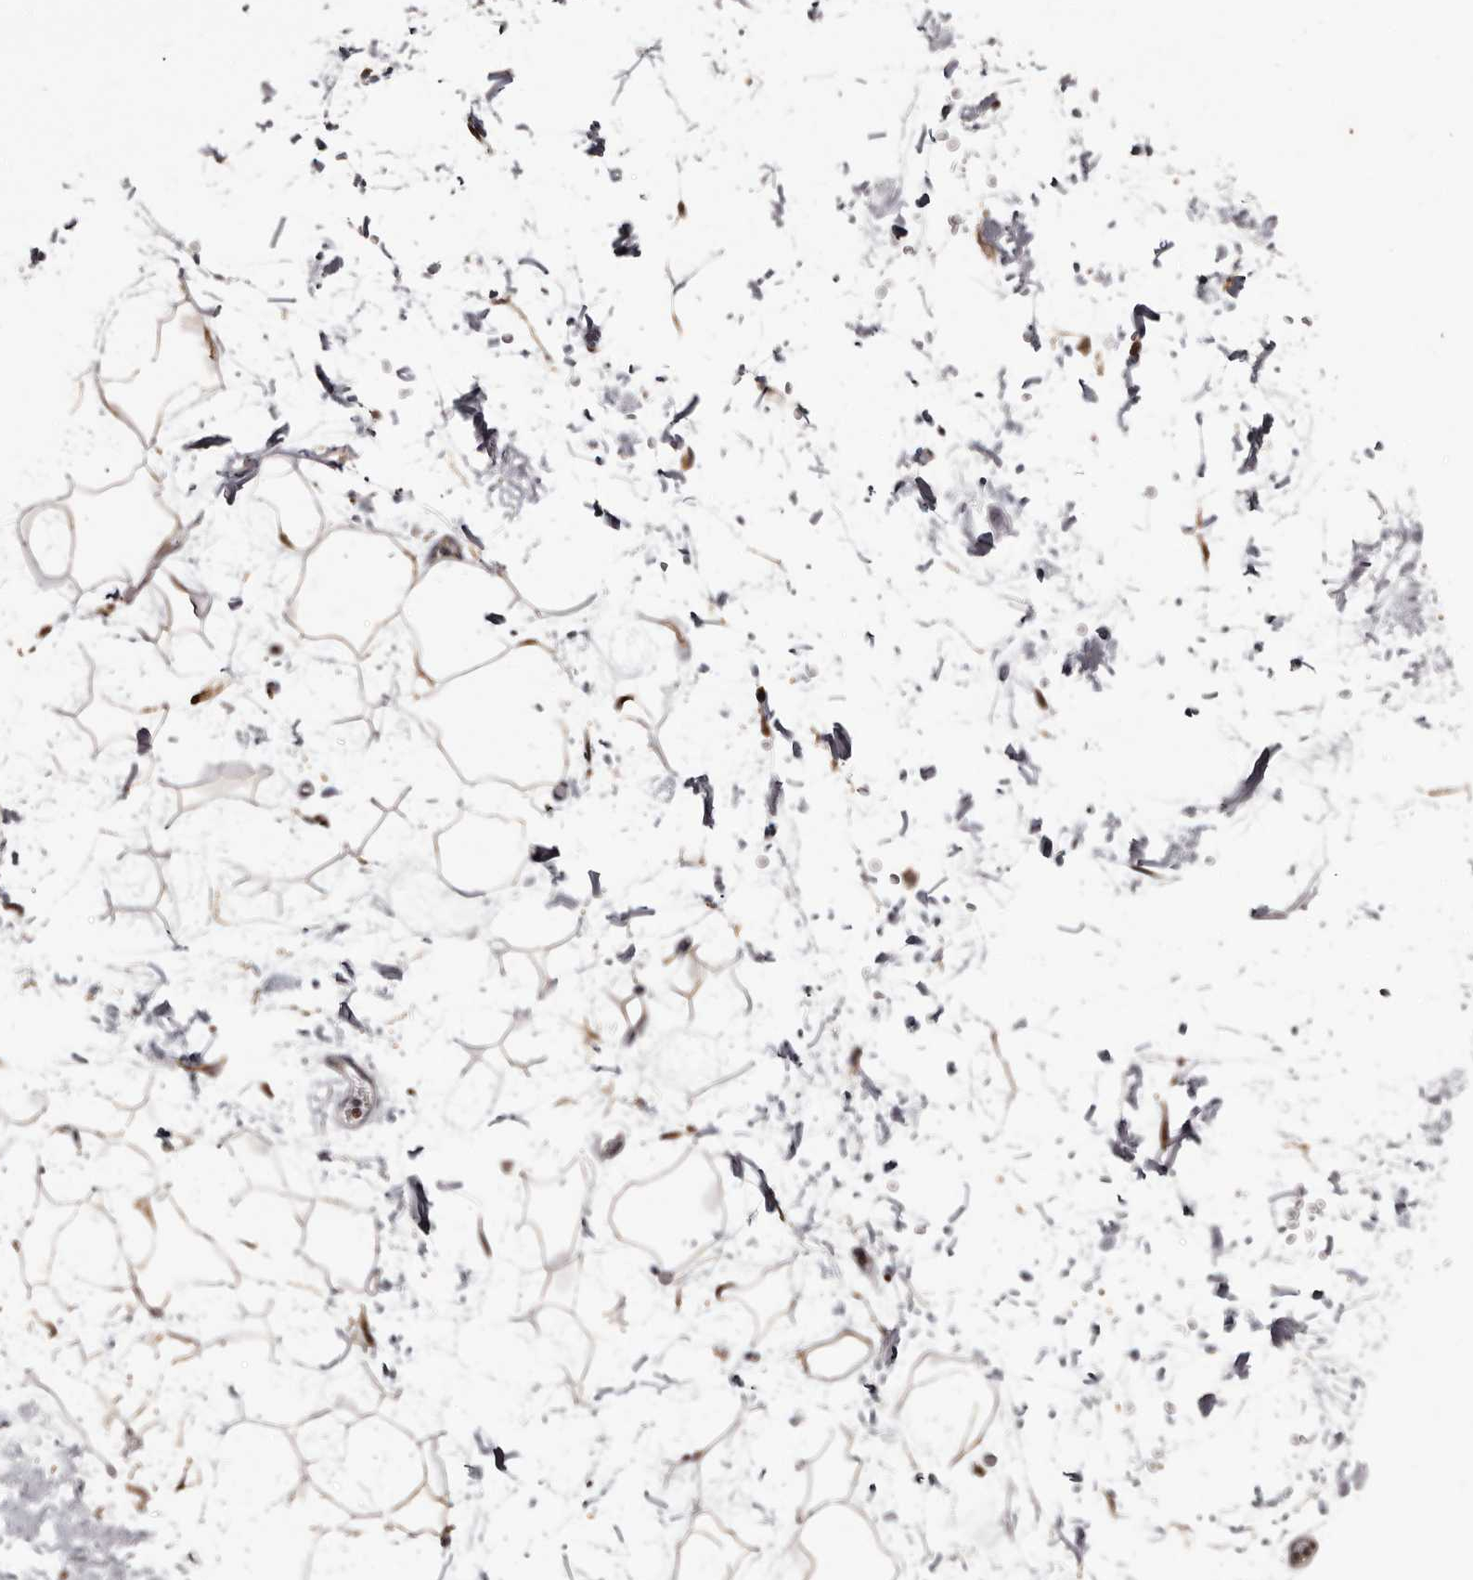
{"staining": {"intensity": "weak", "quantity": ">75%", "location": "cytoplasmic/membranous"}, "tissue": "adipose tissue", "cell_type": "Adipocytes", "image_type": "normal", "snomed": [{"axis": "morphology", "description": "Normal tissue, NOS"}, {"axis": "topography", "description": "Soft tissue"}], "caption": "Protein analysis of unremarkable adipose tissue exhibits weak cytoplasmic/membranous positivity in about >75% of adipocytes.", "gene": "DNPH1", "patient": {"sex": "male", "age": 72}}